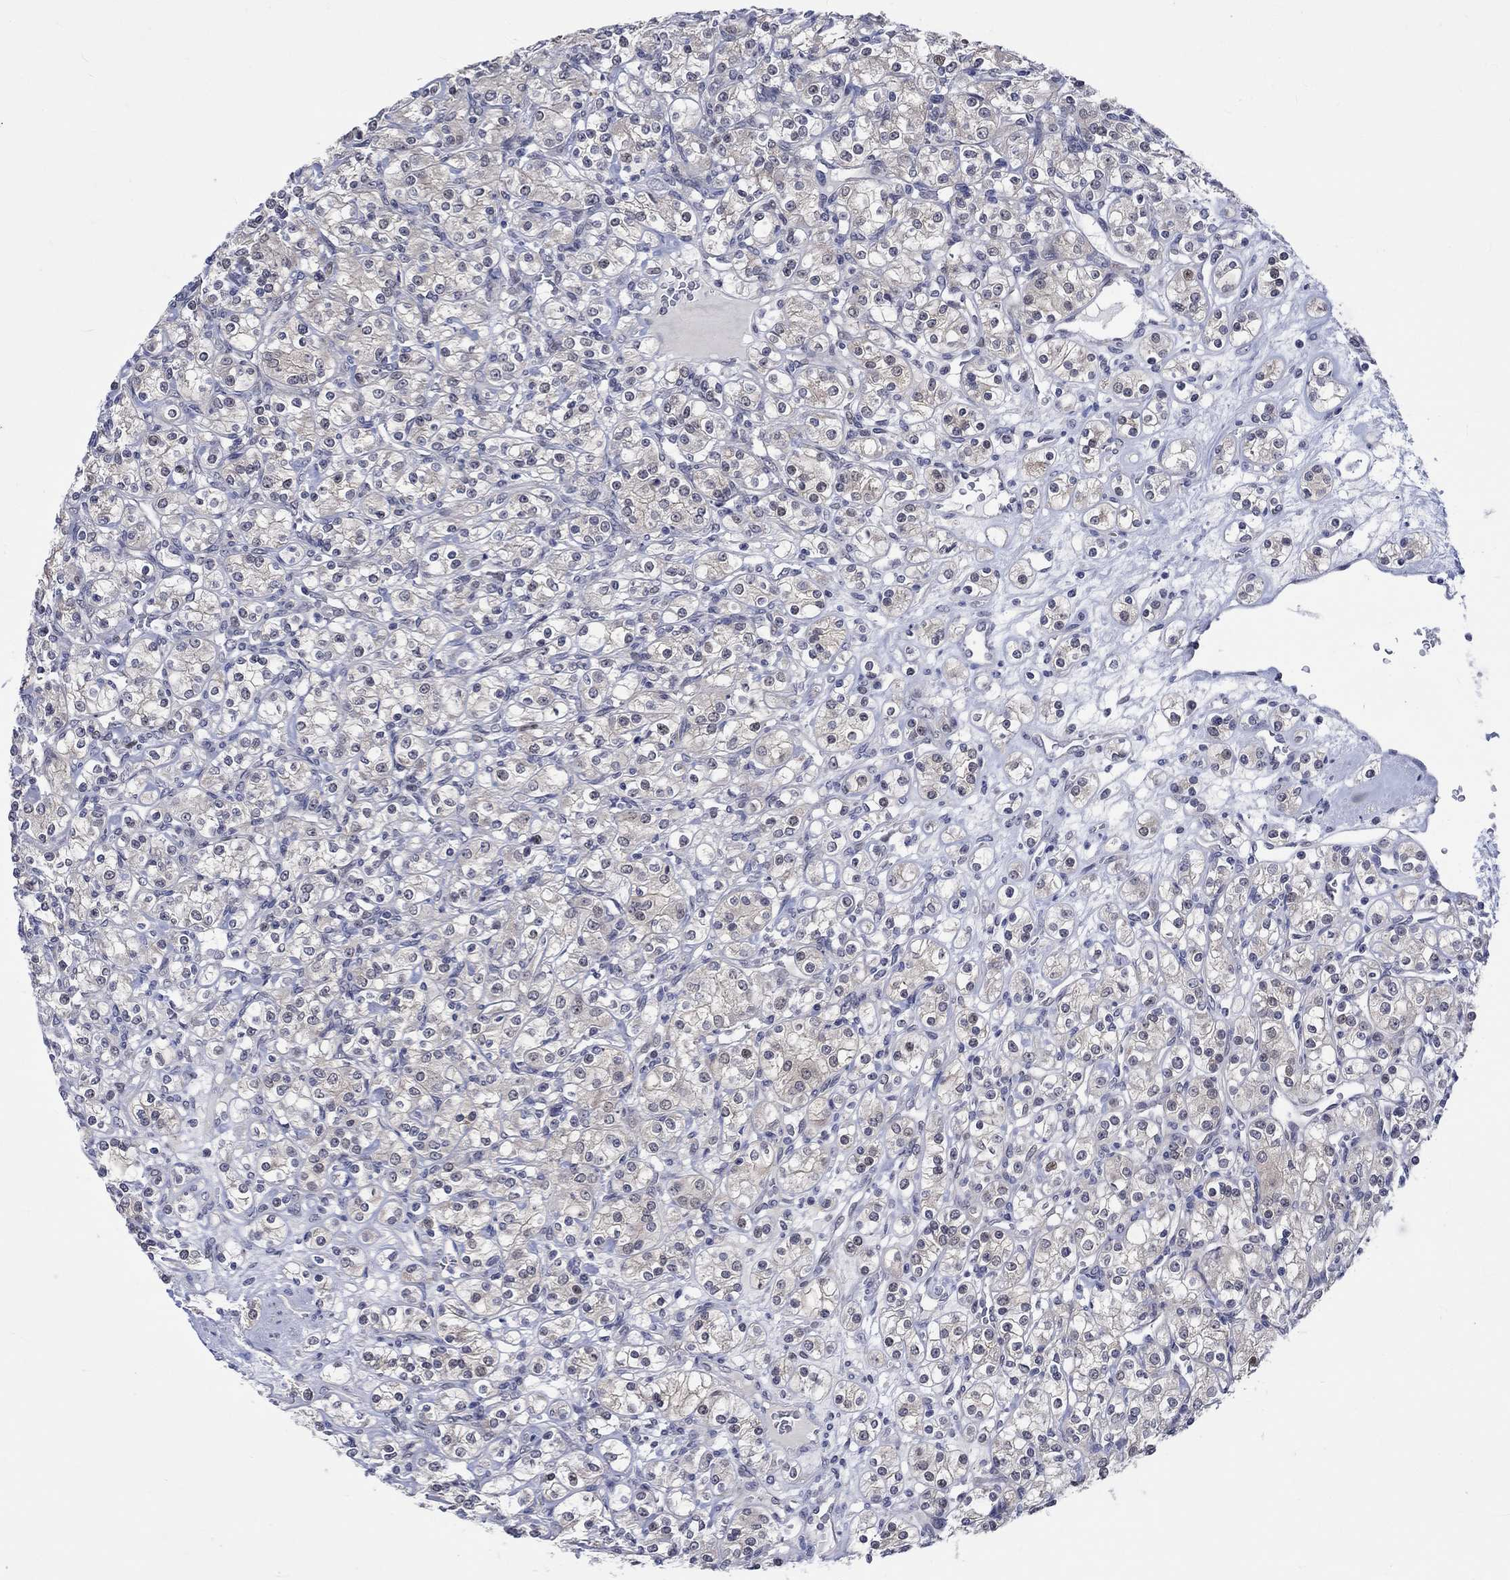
{"staining": {"intensity": "negative", "quantity": "none", "location": "none"}, "tissue": "renal cancer", "cell_type": "Tumor cells", "image_type": "cancer", "snomed": [{"axis": "morphology", "description": "Adenocarcinoma, NOS"}, {"axis": "topography", "description": "Kidney"}], "caption": "The image displays no staining of tumor cells in renal cancer (adenocarcinoma).", "gene": "E2F8", "patient": {"sex": "male", "age": 77}}